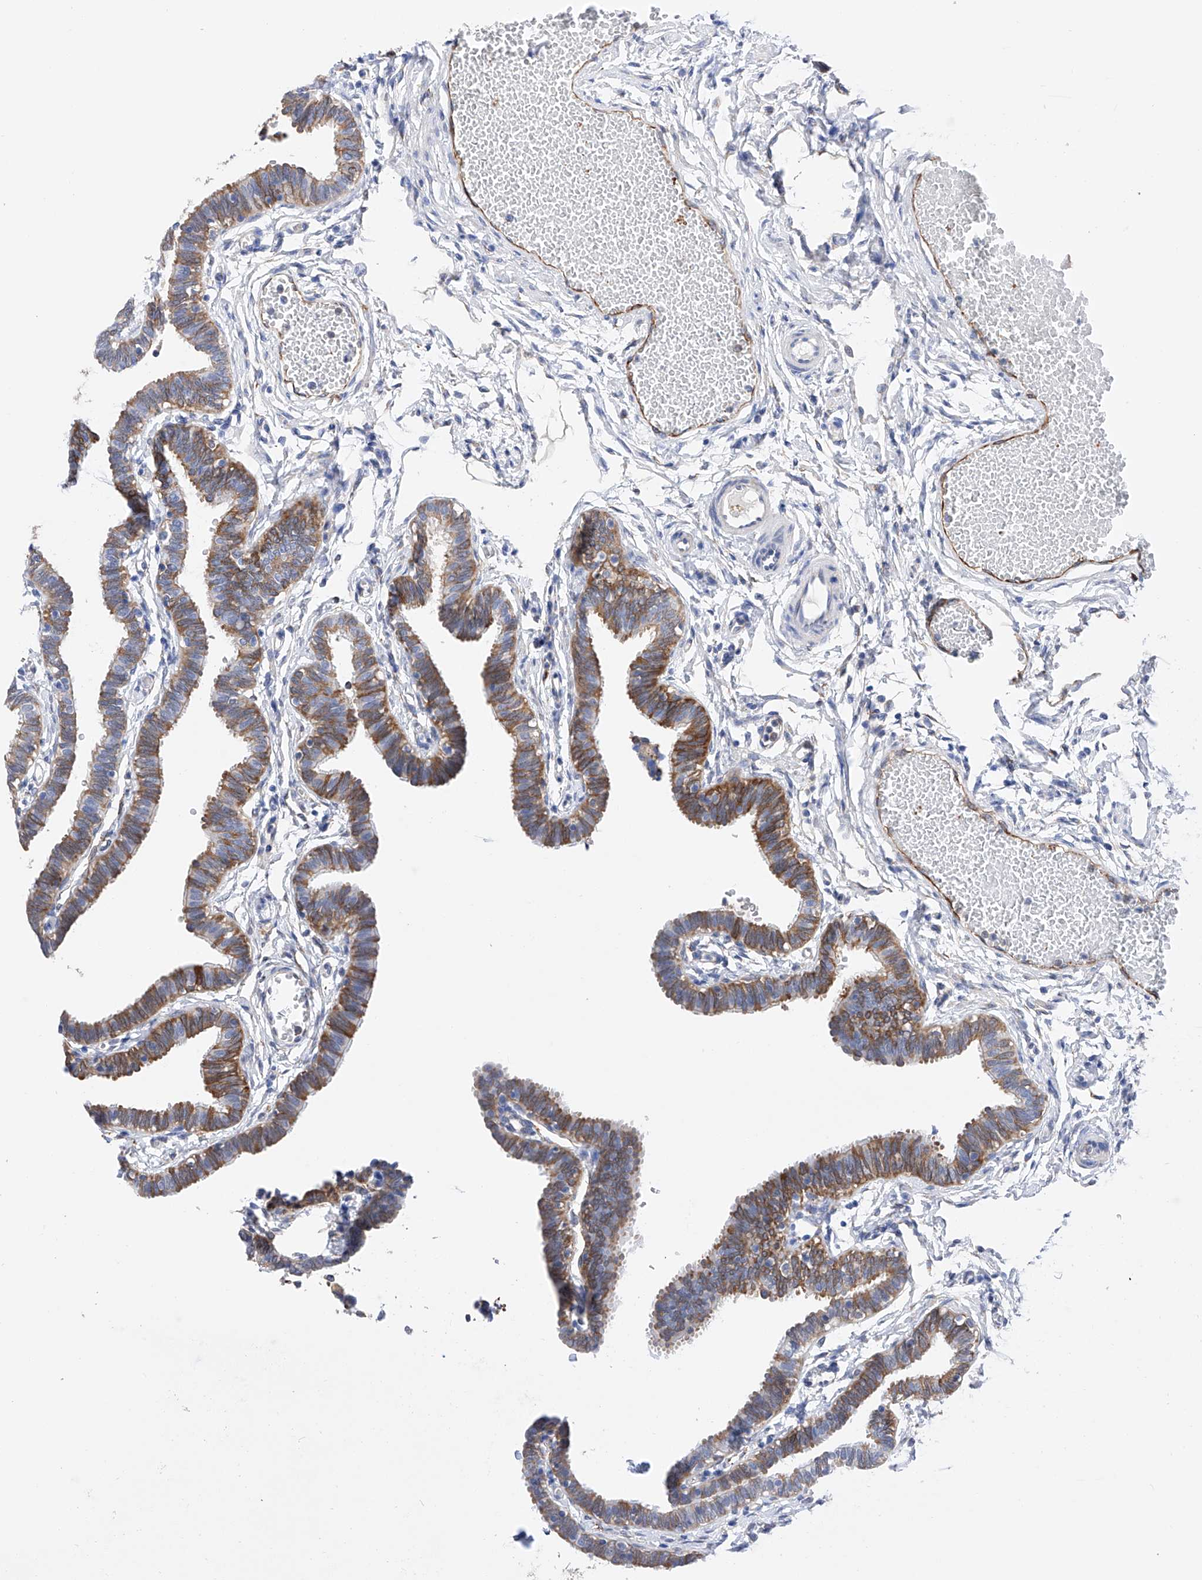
{"staining": {"intensity": "moderate", "quantity": "25%-75%", "location": "cytoplasmic/membranous"}, "tissue": "fallopian tube", "cell_type": "Glandular cells", "image_type": "normal", "snomed": [{"axis": "morphology", "description": "Normal tissue, NOS"}, {"axis": "topography", "description": "Fallopian tube"}, {"axis": "topography", "description": "Ovary"}], "caption": "Glandular cells demonstrate medium levels of moderate cytoplasmic/membranous staining in approximately 25%-75% of cells in normal human fallopian tube.", "gene": "PDIA5", "patient": {"sex": "female", "age": 23}}